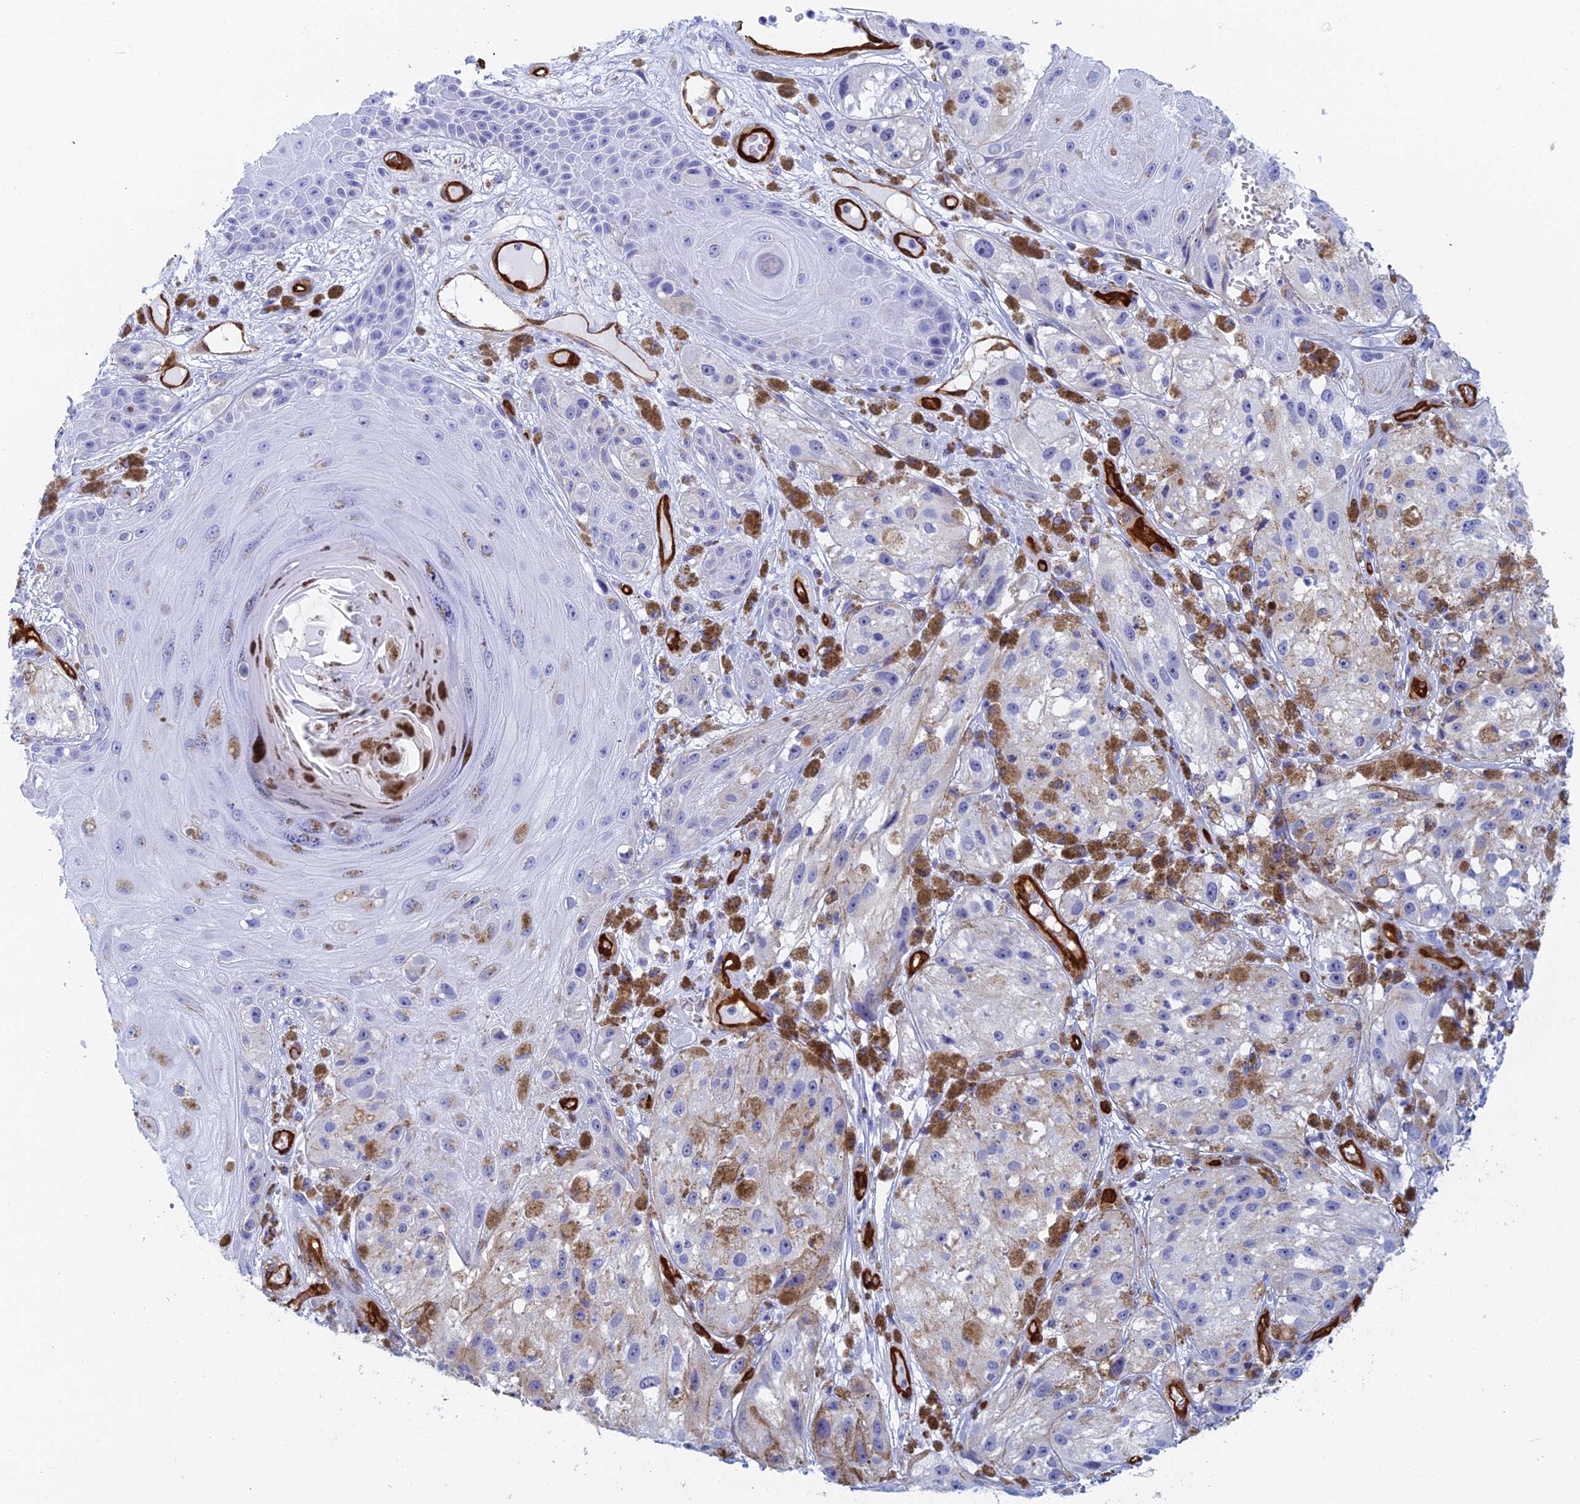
{"staining": {"intensity": "negative", "quantity": "none", "location": "none"}, "tissue": "melanoma", "cell_type": "Tumor cells", "image_type": "cancer", "snomed": [{"axis": "morphology", "description": "Malignant melanoma, NOS"}, {"axis": "topography", "description": "Skin"}], "caption": "Protein analysis of malignant melanoma displays no significant positivity in tumor cells.", "gene": "CRIP2", "patient": {"sex": "male", "age": 88}}